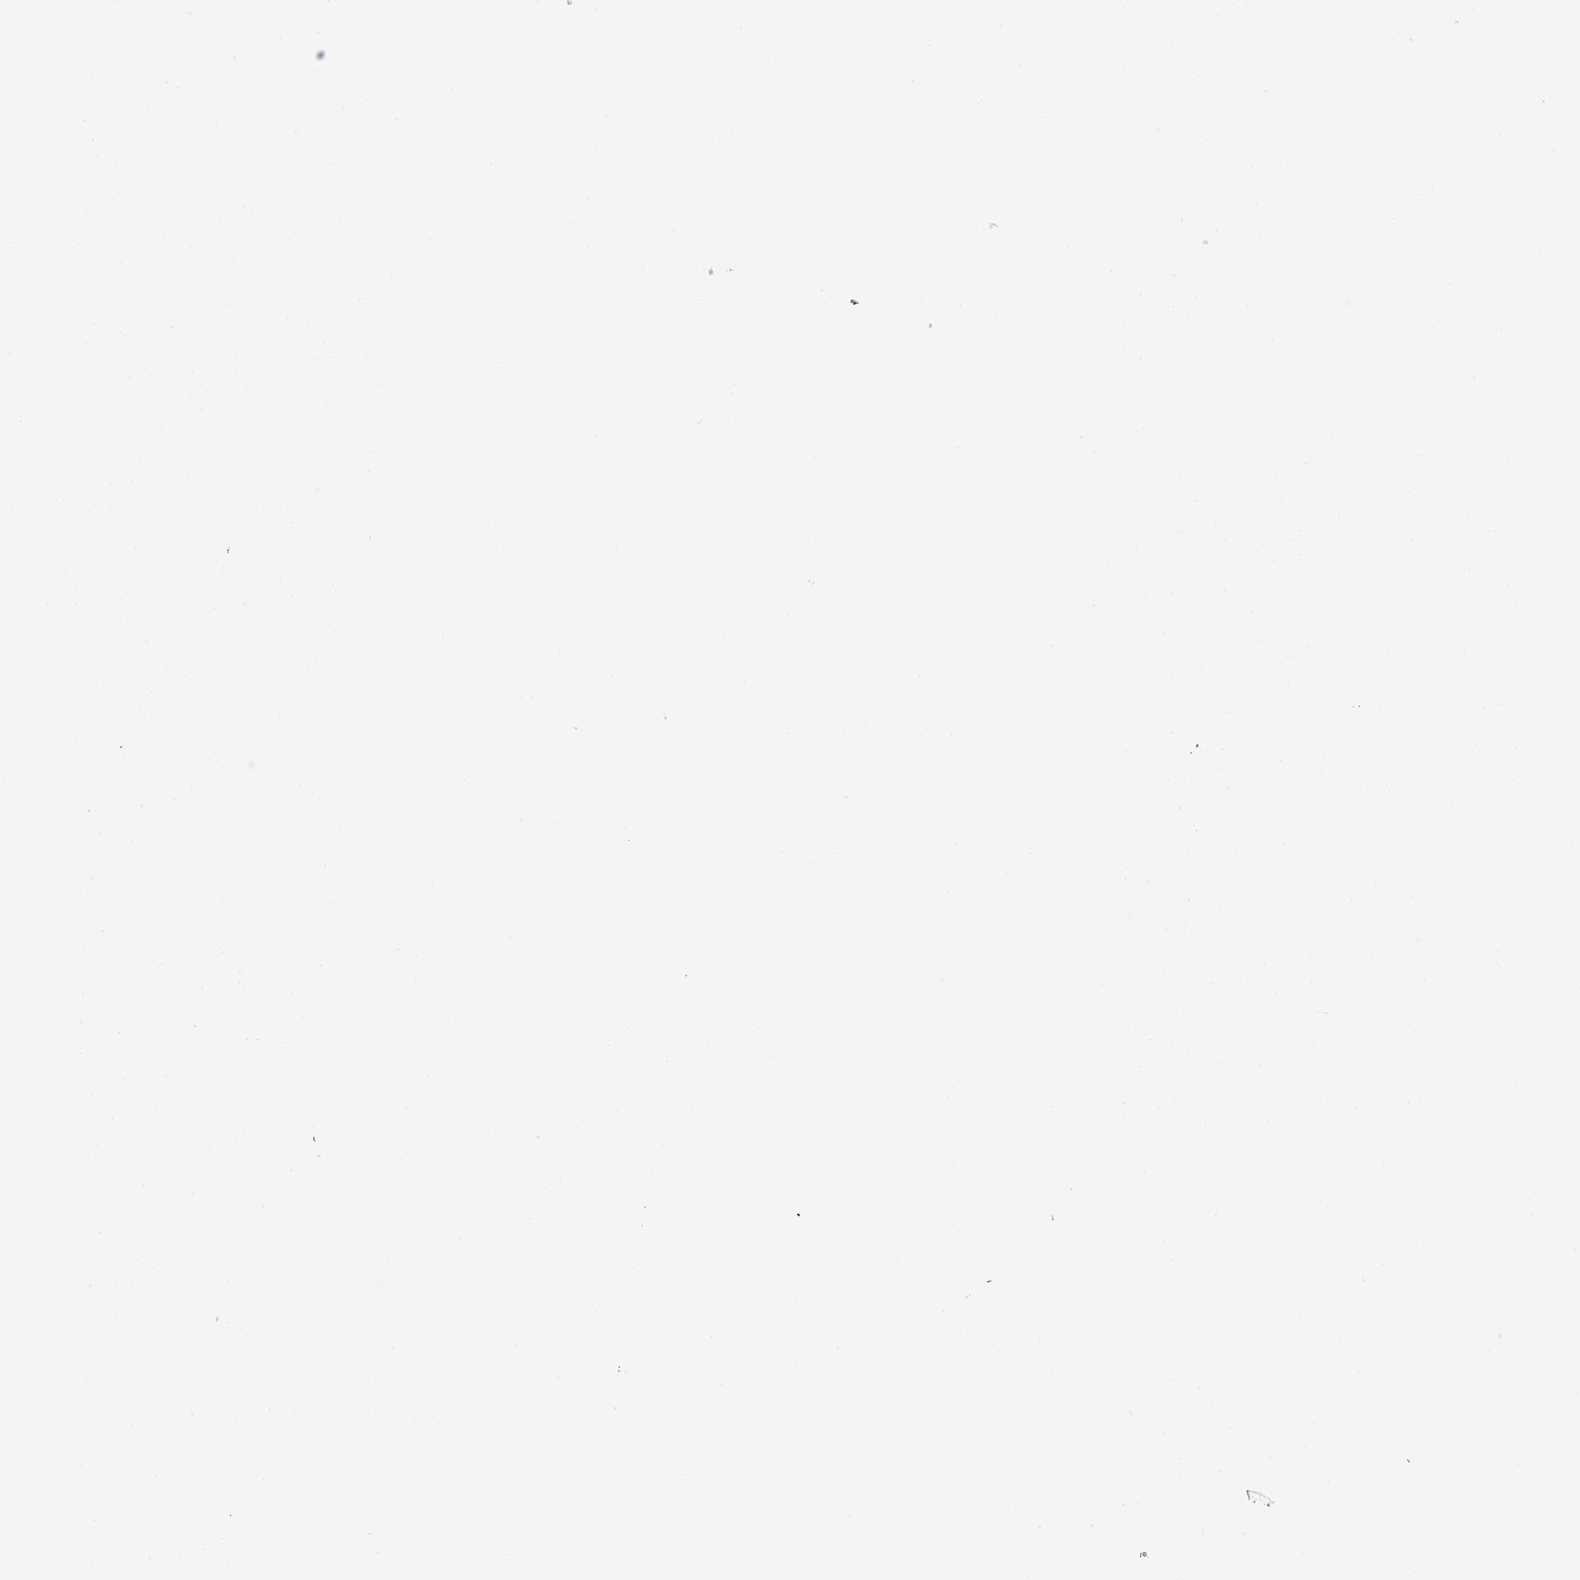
{"staining": {"intensity": "strong", "quantity": "<25%", "location": "cytoplasmic/membranous"}, "tissue": "glioma", "cell_type": "Tumor cells", "image_type": "cancer", "snomed": [{"axis": "morphology", "description": "Glioma, malignant, High grade"}, {"axis": "topography", "description": "Brain"}], "caption": "A high-resolution micrograph shows IHC staining of high-grade glioma (malignant), which demonstrates strong cytoplasmic/membranous expression in approximately <25% of tumor cells.", "gene": "ECPAS", "patient": {"sex": "male", "age": 56}}